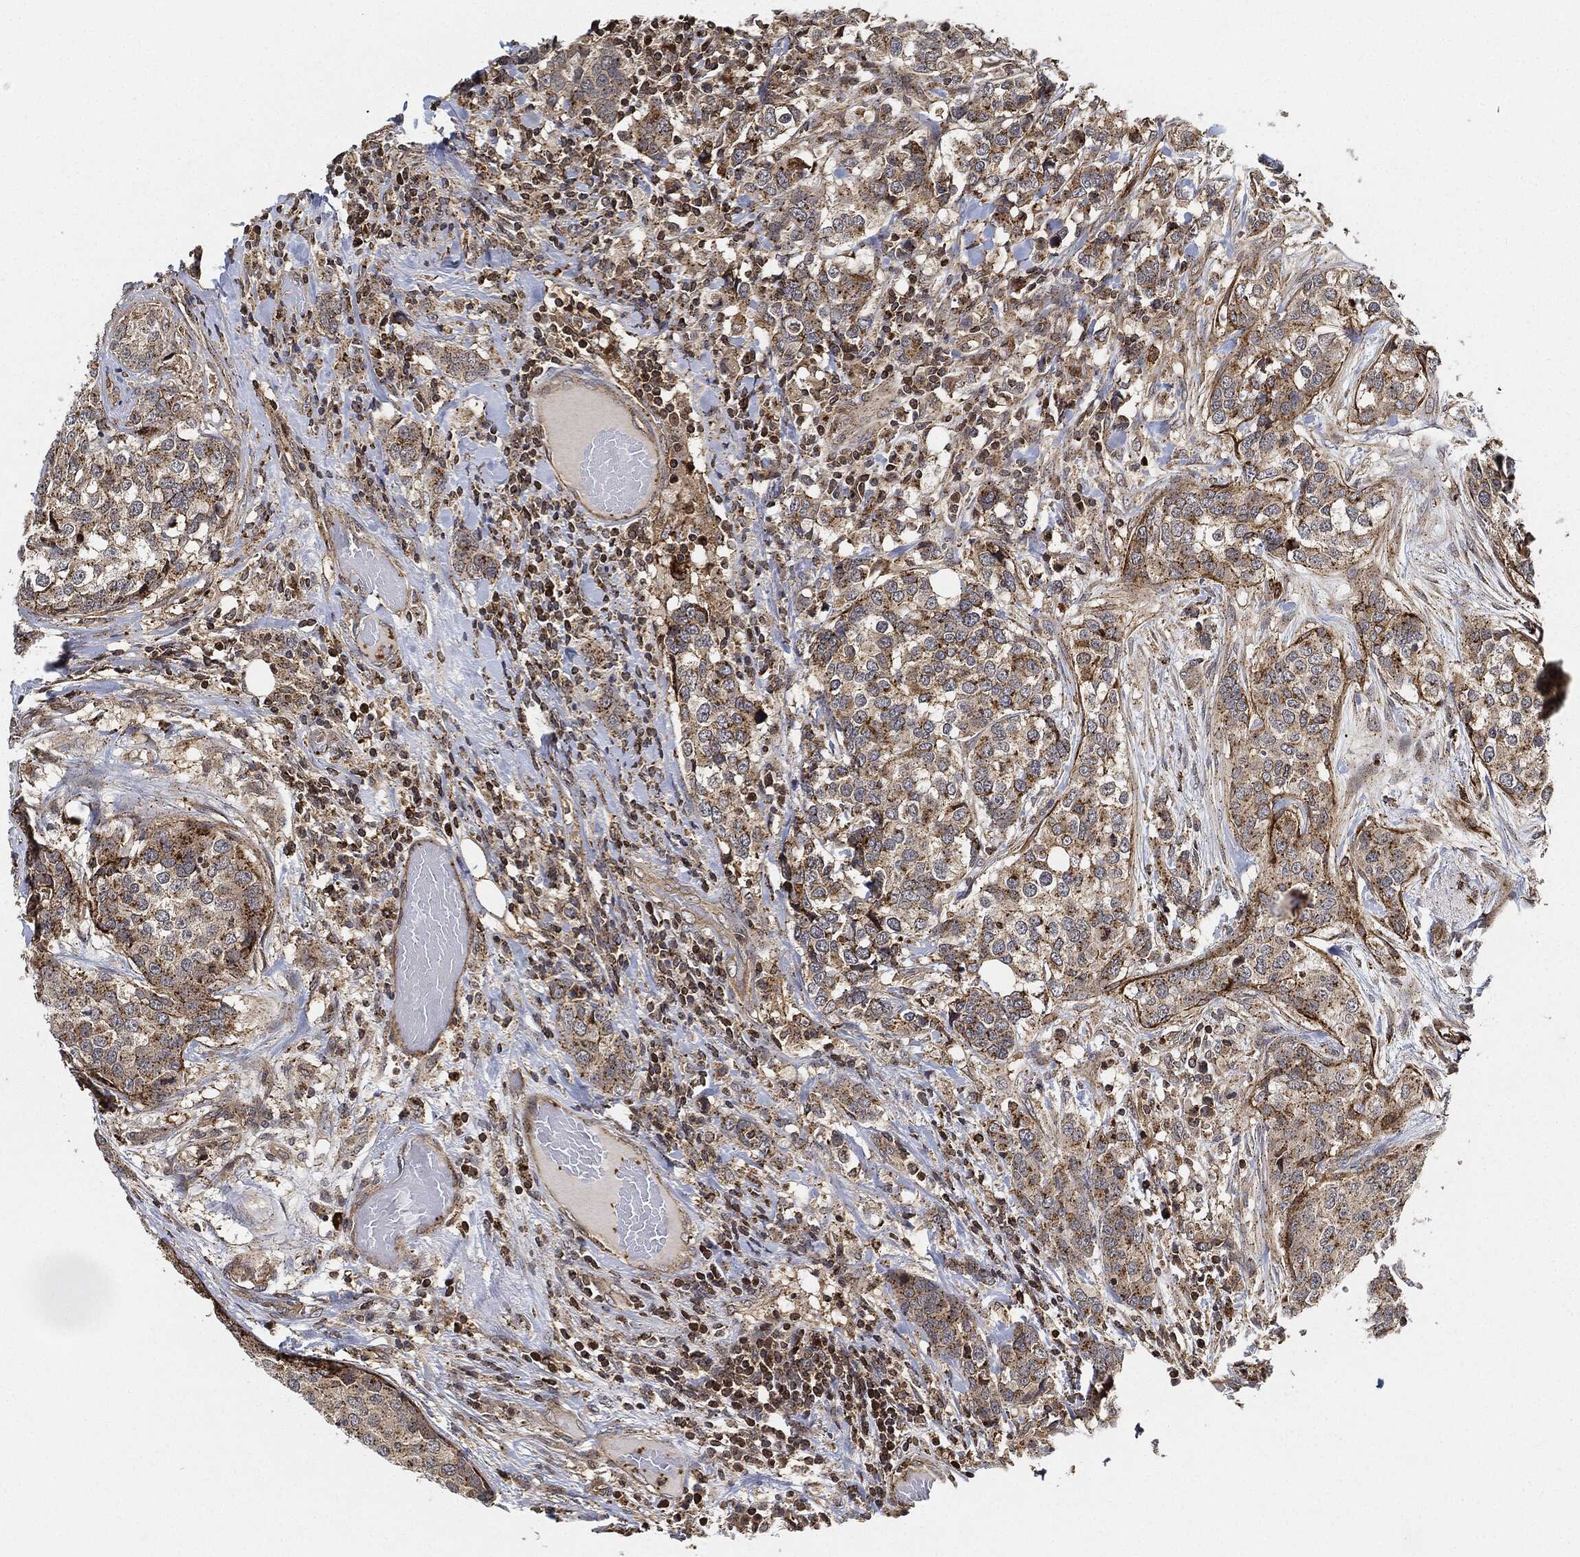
{"staining": {"intensity": "moderate", "quantity": "25%-75%", "location": "cytoplasmic/membranous"}, "tissue": "breast cancer", "cell_type": "Tumor cells", "image_type": "cancer", "snomed": [{"axis": "morphology", "description": "Lobular carcinoma"}, {"axis": "topography", "description": "Breast"}], "caption": "A medium amount of moderate cytoplasmic/membranous staining is appreciated in approximately 25%-75% of tumor cells in breast lobular carcinoma tissue.", "gene": "MAP3K3", "patient": {"sex": "female", "age": 59}}